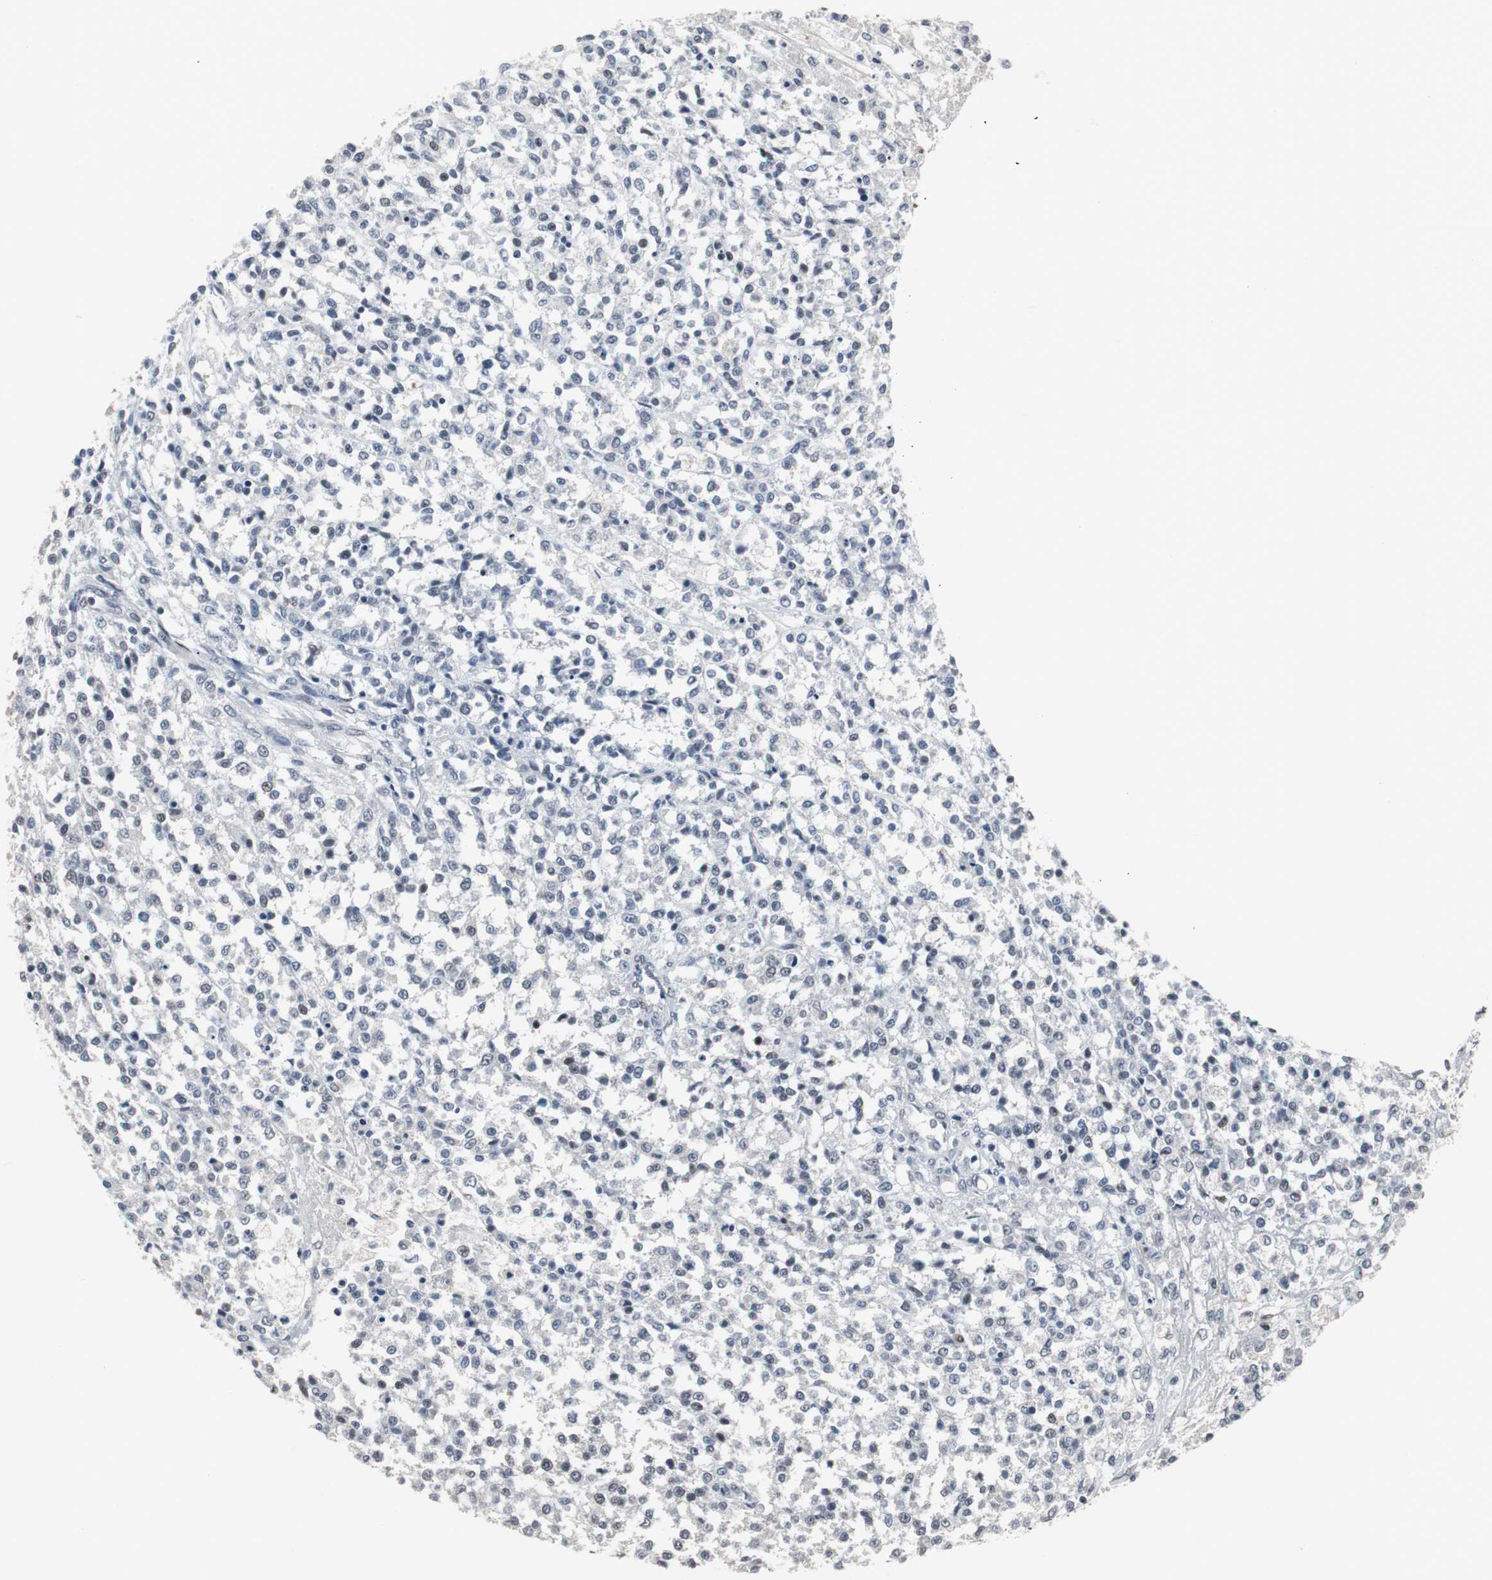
{"staining": {"intensity": "moderate", "quantity": "<25%", "location": "nuclear"}, "tissue": "testis cancer", "cell_type": "Tumor cells", "image_type": "cancer", "snomed": [{"axis": "morphology", "description": "Seminoma, NOS"}, {"axis": "topography", "description": "Testis"}], "caption": "IHC histopathology image of neoplastic tissue: testis seminoma stained using IHC exhibits low levels of moderate protein expression localized specifically in the nuclear of tumor cells, appearing as a nuclear brown color.", "gene": "FOXP4", "patient": {"sex": "male", "age": 59}}